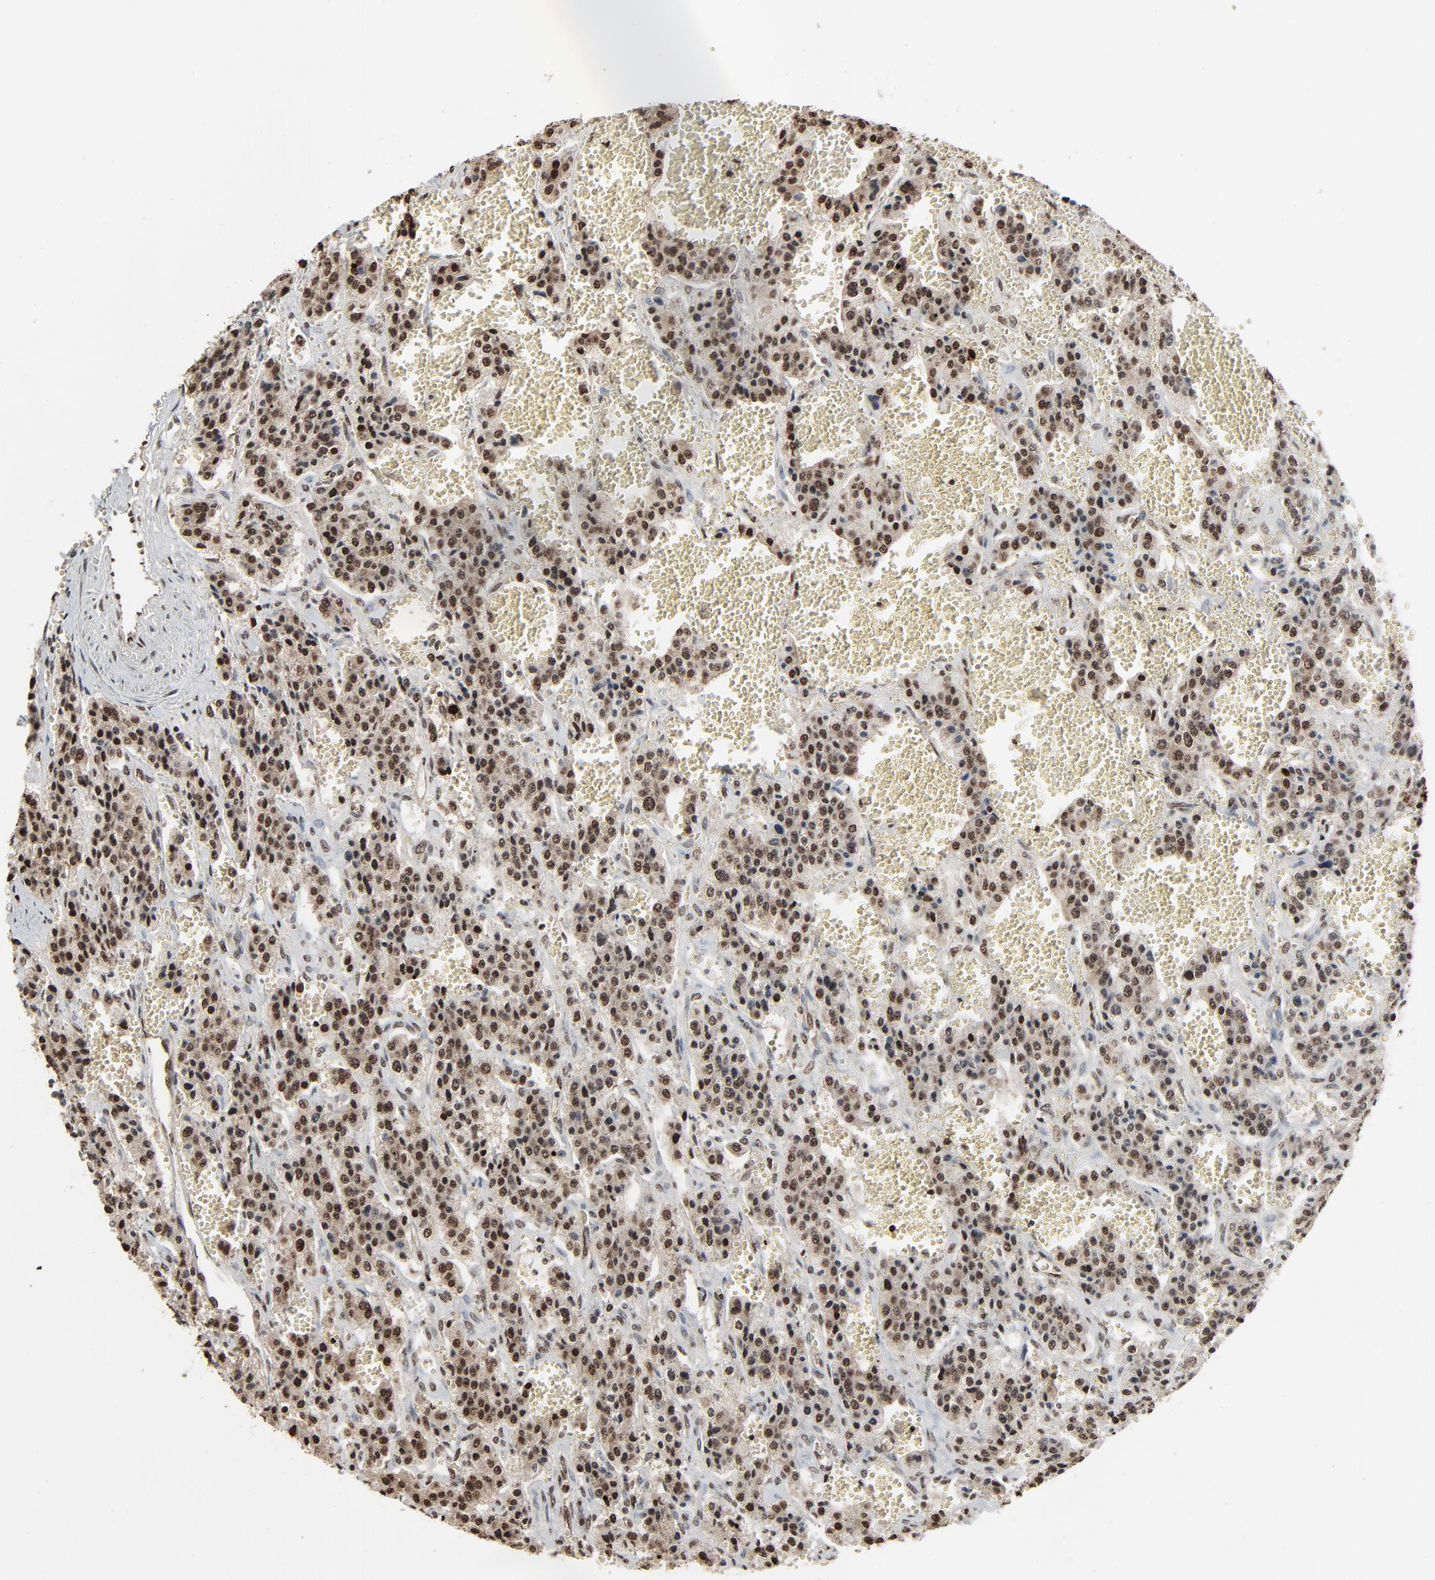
{"staining": {"intensity": "strong", "quantity": ">75%", "location": "cytoplasmic/membranous,nuclear"}, "tissue": "carcinoid", "cell_type": "Tumor cells", "image_type": "cancer", "snomed": [{"axis": "morphology", "description": "Carcinoid, malignant, NOS"}, {"axis": "topography", "description": "Small intestine"}], "caption": "About >75% of tumor cells in human carcinoid (malignant) demonstrate strong cytoplasmic/membranous and nuclear protein staining as visualized by brown immunohistochemical staining.", "gene": "MEIS2", "patient": {"sex": "male", "age": 52}}